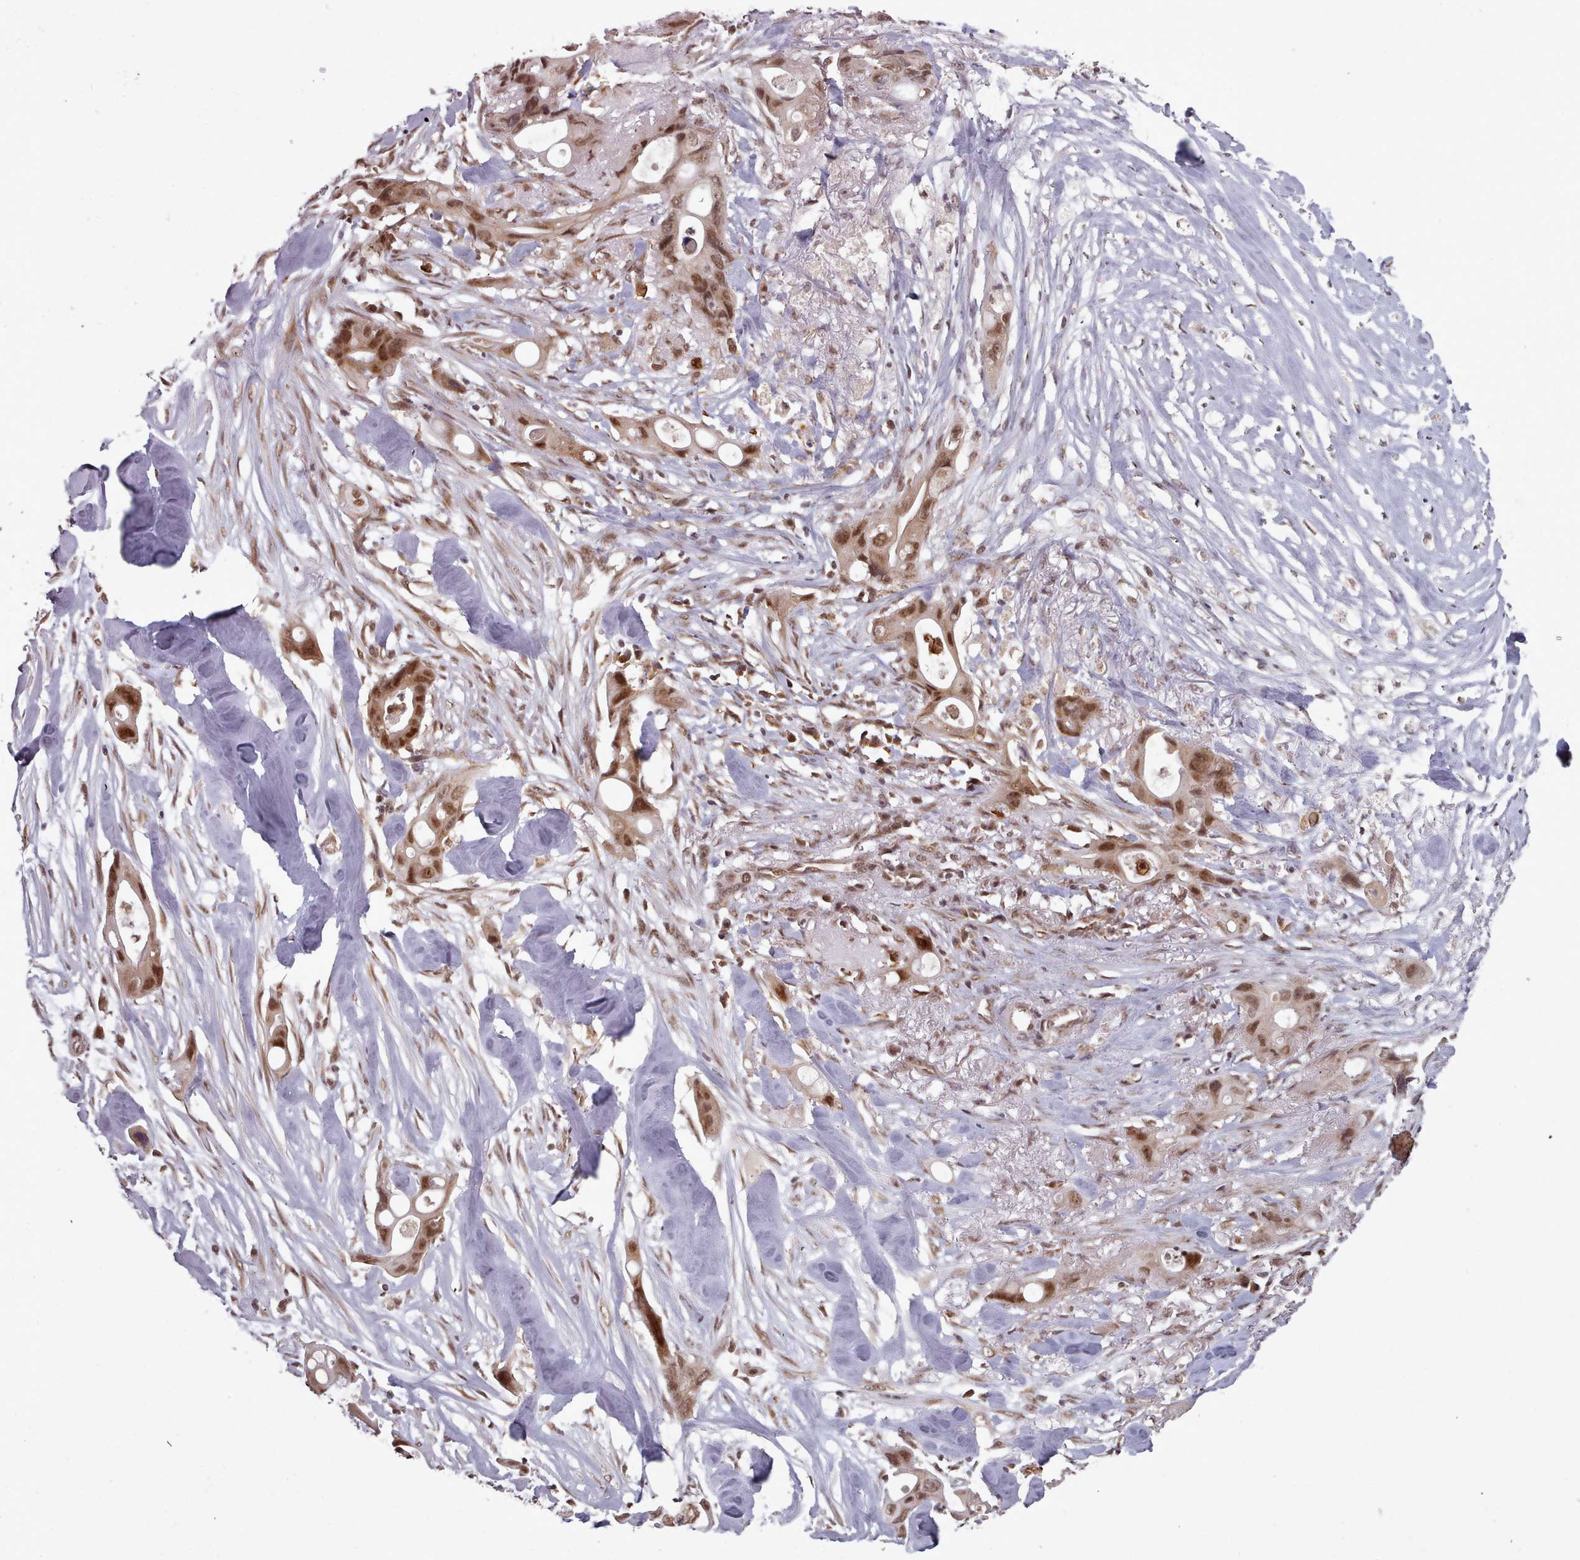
{"staining": {"intensity": "moderate", "quantity": ">75%", "location": "cytoplasmic/membranous,nuclear"}, "tissue": "ovarian cancer", "cell_type": "Tumor cells", "image_type": "cancer", "snomed": [{"axis": "morphology", "description": "Cystadenocarcinoma, mucinous, NOS"}, {"axis": "topography", "description": "Ovary"}], "caption": "This micrograph exhibits immunohistochemistry (IHC) staining of ovarian cancer (mucinous cystadenocarcinoma), with medium moderate cytoplasmic/membranous and nuclear positivity in approximately >75% of tumor cells.", "gene": "DHX8", "patient": {"sex": "female", "age": 70}}